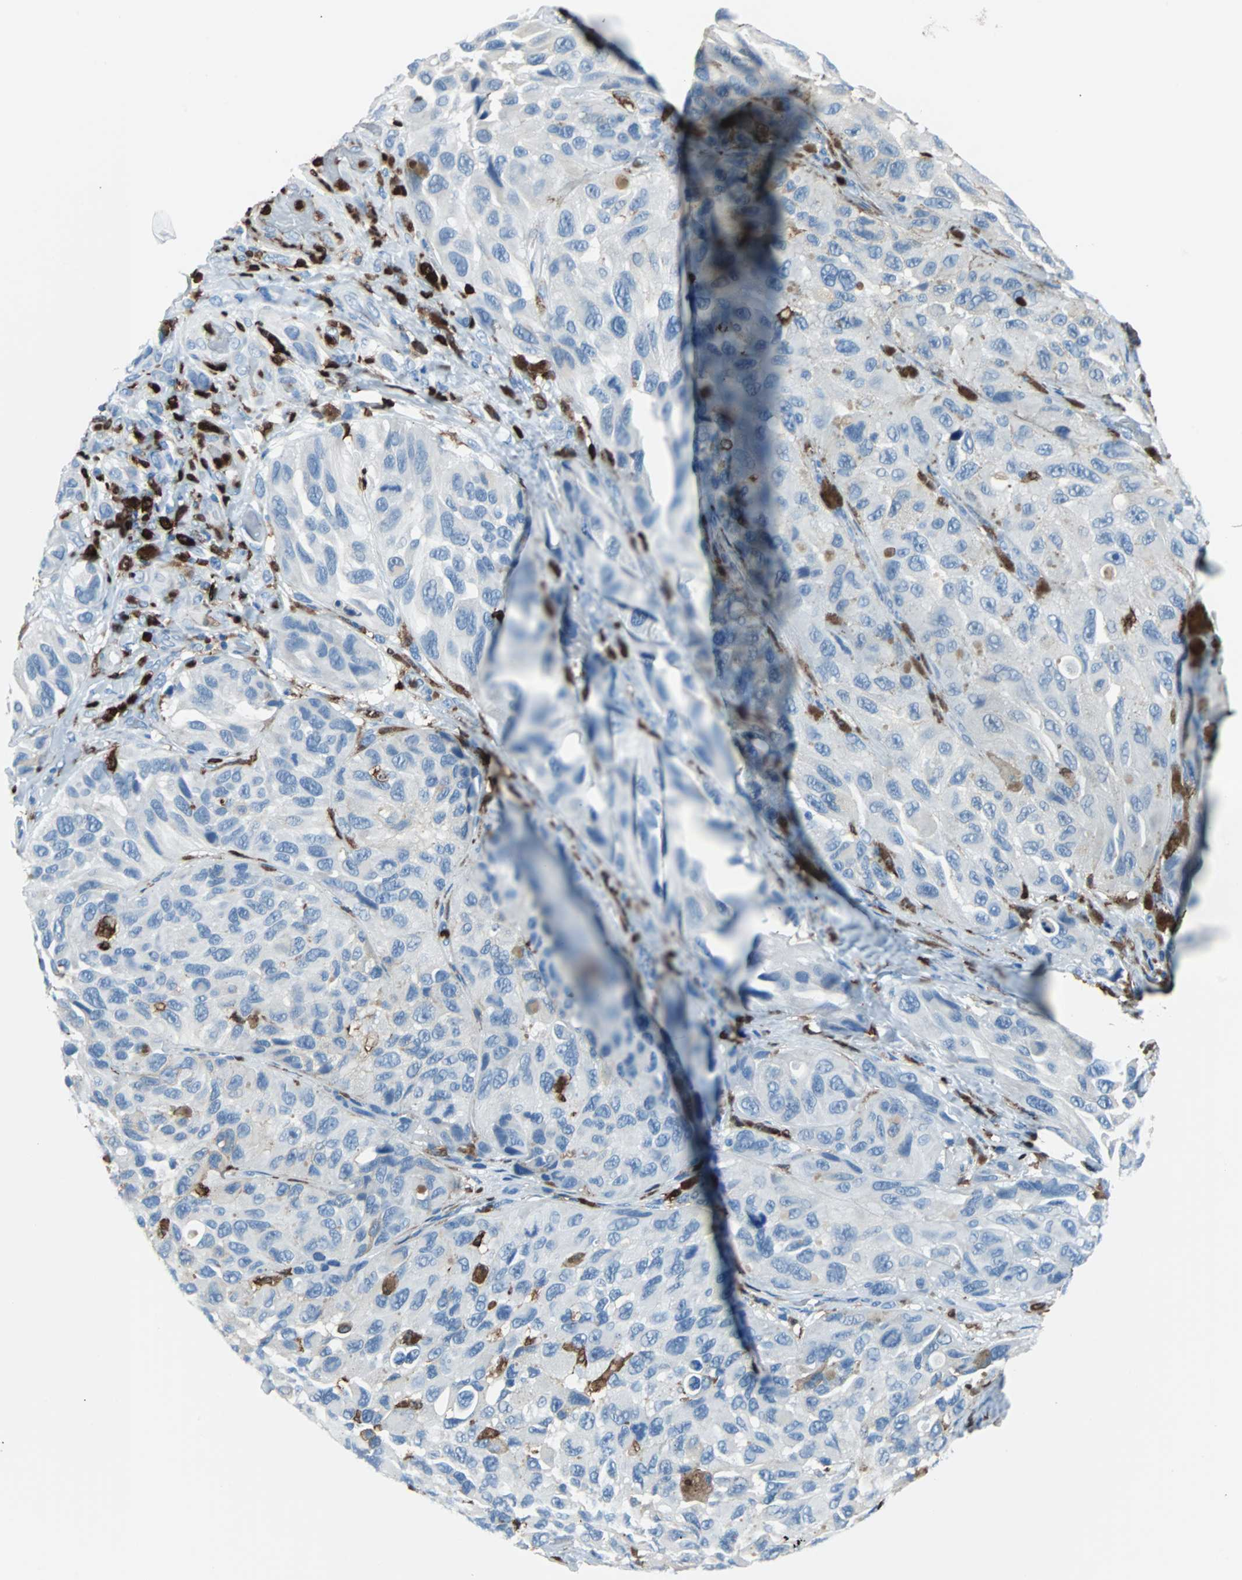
{"staining": {"intensity": "negative", "quantity": "none", "location": "none"}, "tissue": "melanoma", "cell_type": "Tumor cells", "image_type": "cancer", "snomed": [{"axis": "morphology", "description": "Malignant melanoma, NOS"}, {"axis": "topography", "description": "Skin"}], "caption": "Immunohistochemistry (IHC) image of malignant melanoma stained for a protein (brown), which reveals no positivity in tumor cells. The staining was performed using DAB to visualize the protein expression in brown, while the nuclei were stained in blue with hematoxylin (Magnification: 20x).", "gene": "SYK", "patient": {"sex": "female", "age": 73}}